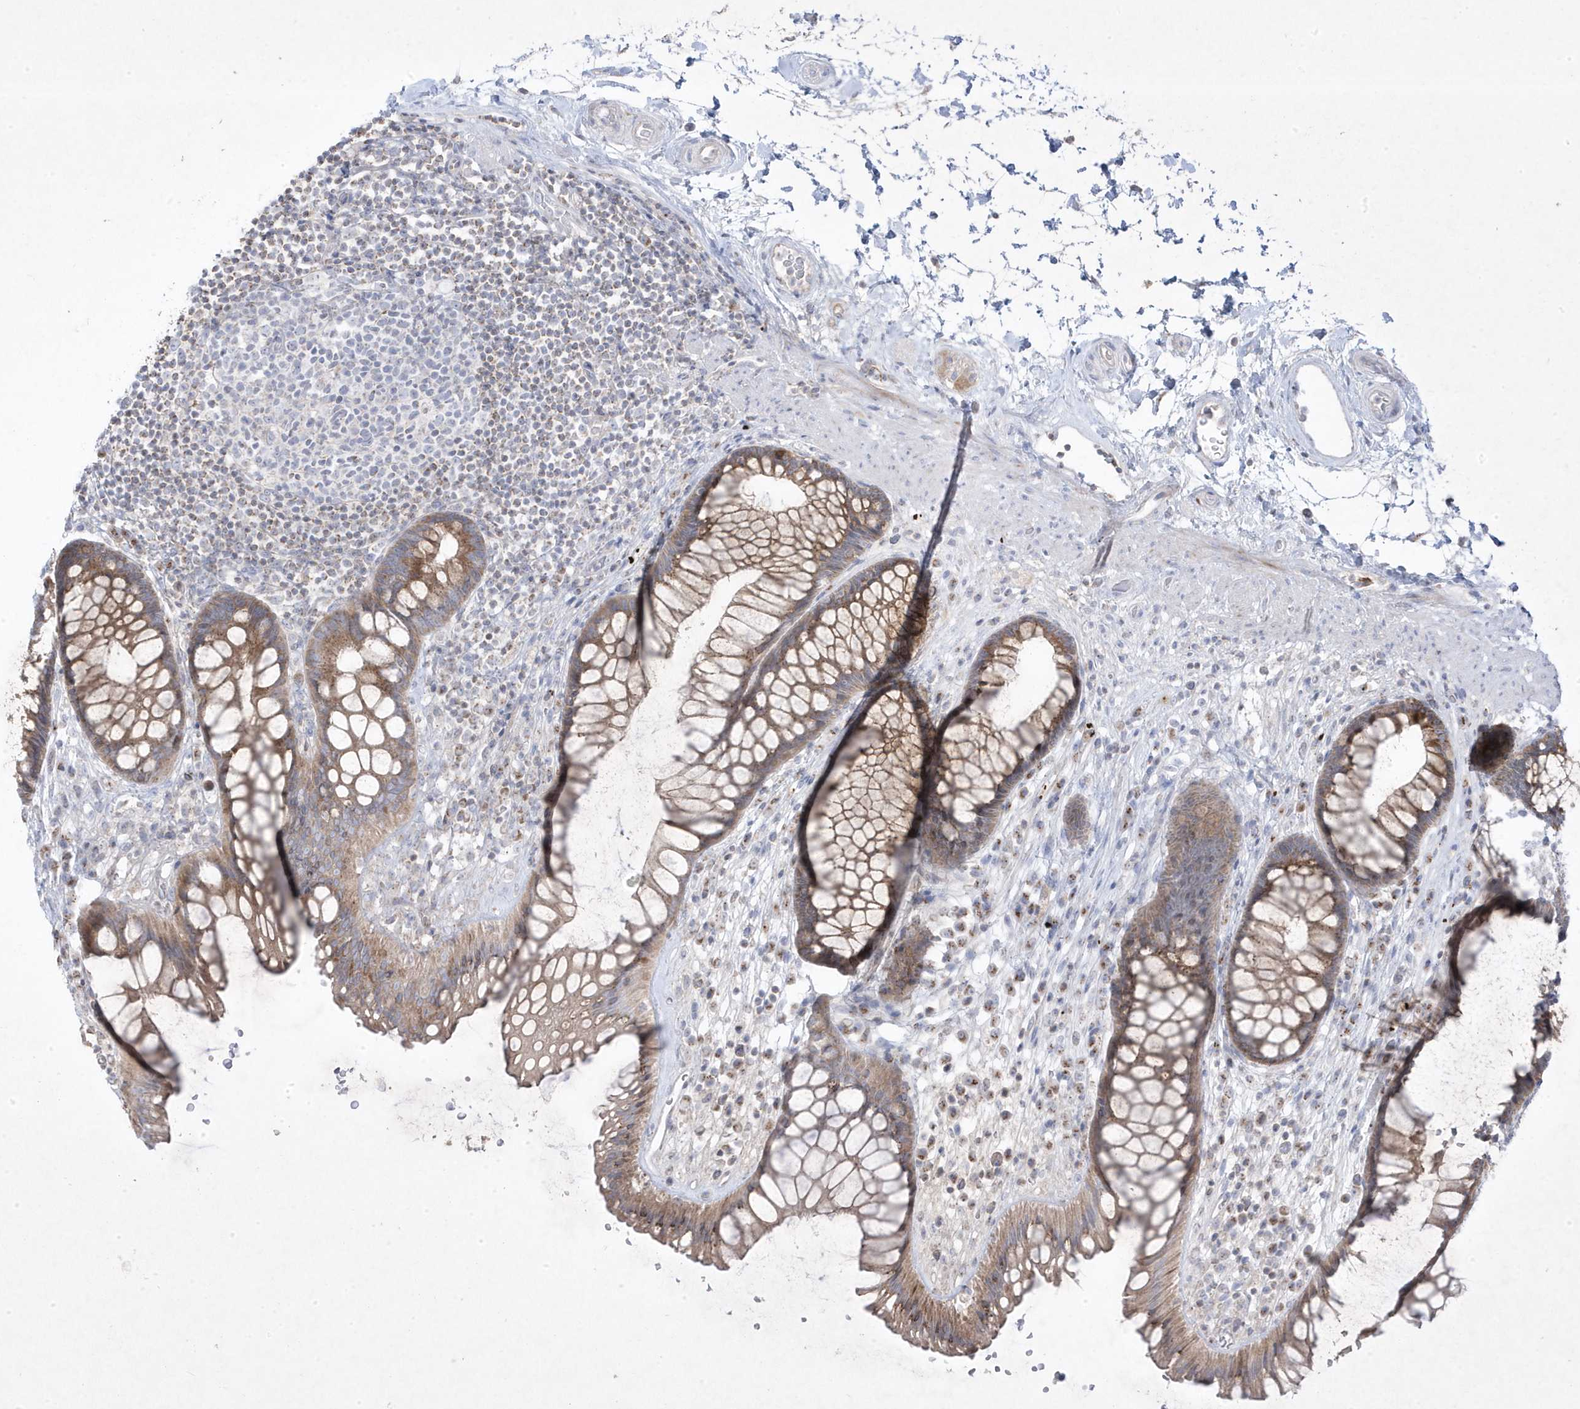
{"staining": {"intensity": "moderate", "quantity": ">75%", "location": "cytoplasmic/membranous"}, "tissue": "rectum", "cell_type": "Glandular cells", "image_type": "normal", "snomed": [{"axis": "morphology", "description": "Normal tissue, NOS"}, {"axis": "topography", "description": "Rectum"}], "caption": "IHC (DAB) staining of normal human rectum displays moderate cytoplasmic/membranous protein expression in about >75% of glandular cells. (Stains: DAB (3,3'-diaminobenzidine) in brown, nuclei in blue, Microscopy: brightfield microscopy at high magnification).", "gene": "ADAMTSL3", "patient": {"sex": "male", "age": 51}}